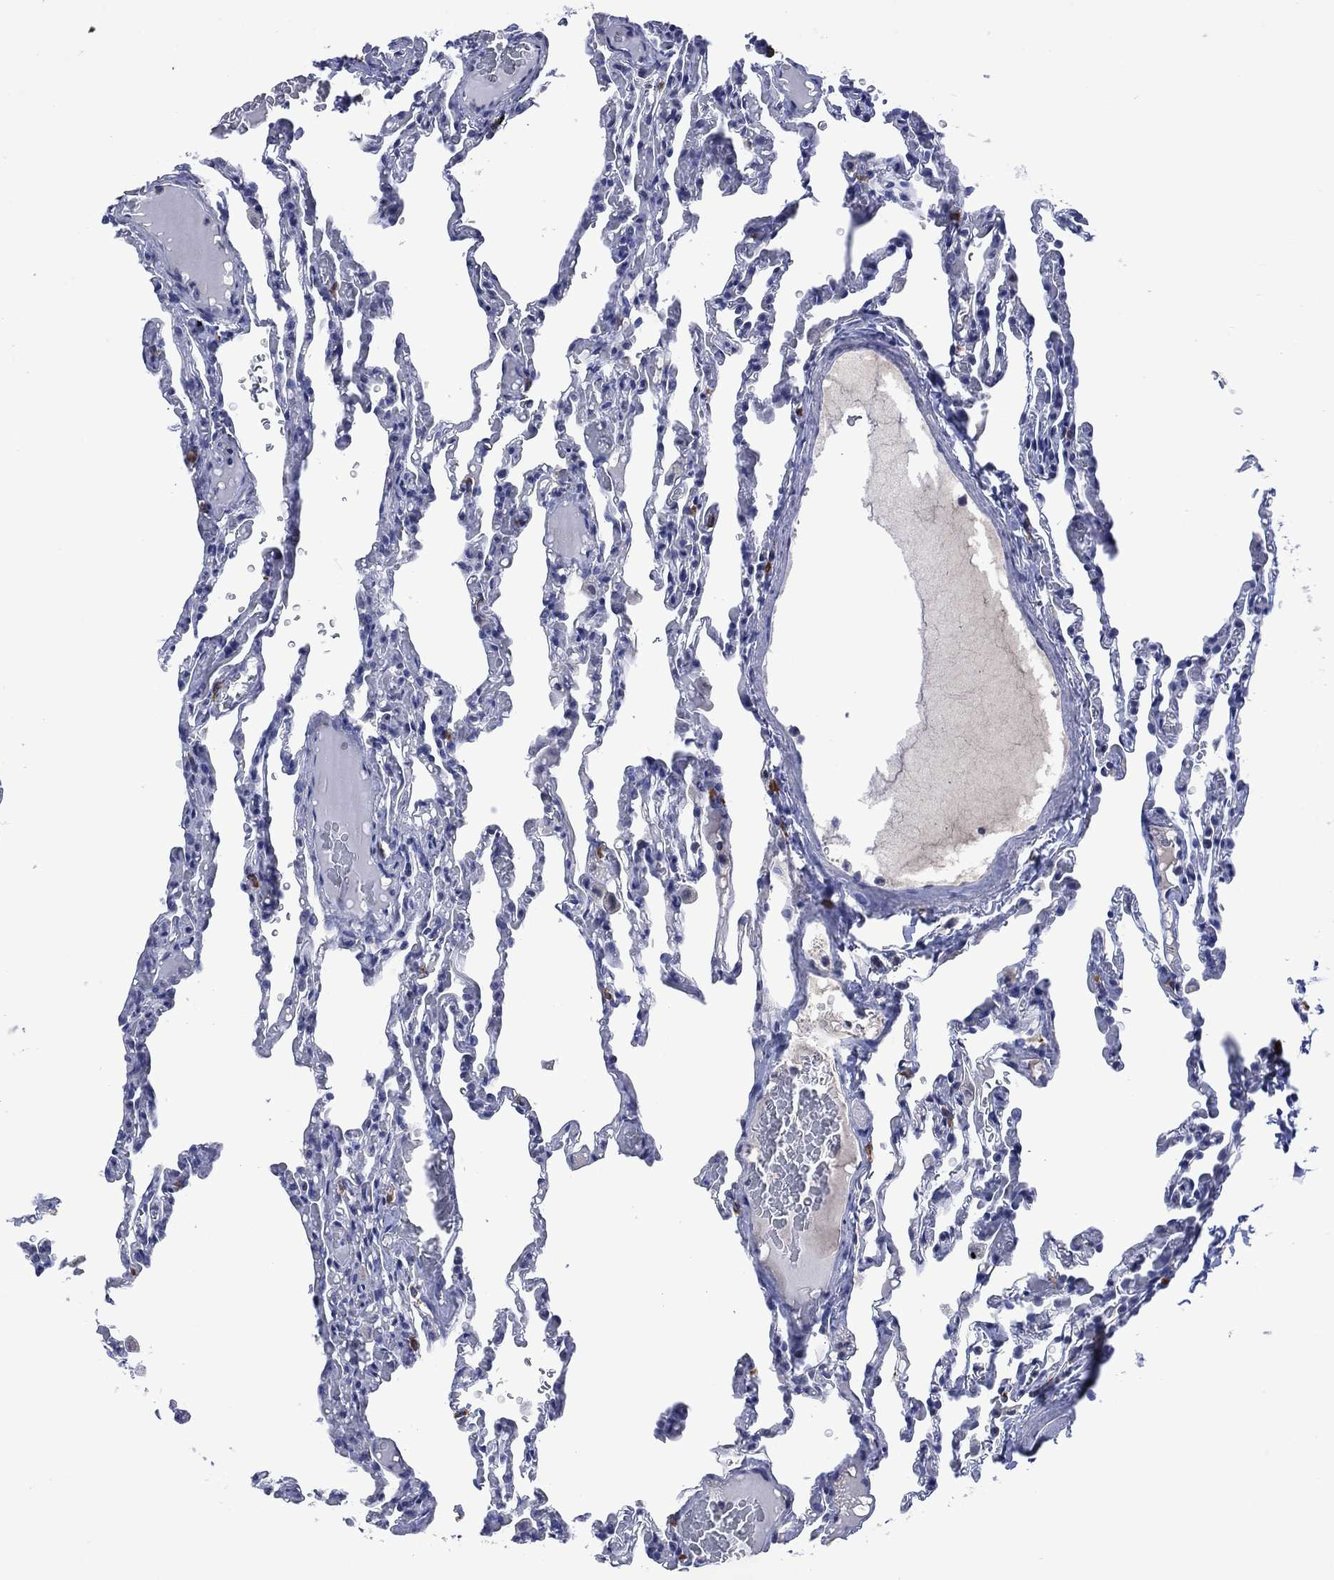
{"staining": {"intensity": "negative", "quantity": "none", "location": "none"}, "tissue": "lung", "cell_type": "Alveolar cells", "image_type": "normal", "snomed": [{"axis": "morphology", "description": "Normal tissue, NOS"}, {"axis": "topography", "description": "Lung"}], "caption": "A high-resolution photomicrograph shows immunohistochemistry (IHC) staining of normal lung, which reveals no significant positivity in alveolar cells. (DAB immunohistochemistry (IHC) with hematoxylin counter stain).", "gene": "ASB10", "patient": {"sex": "female", "age": 43}}